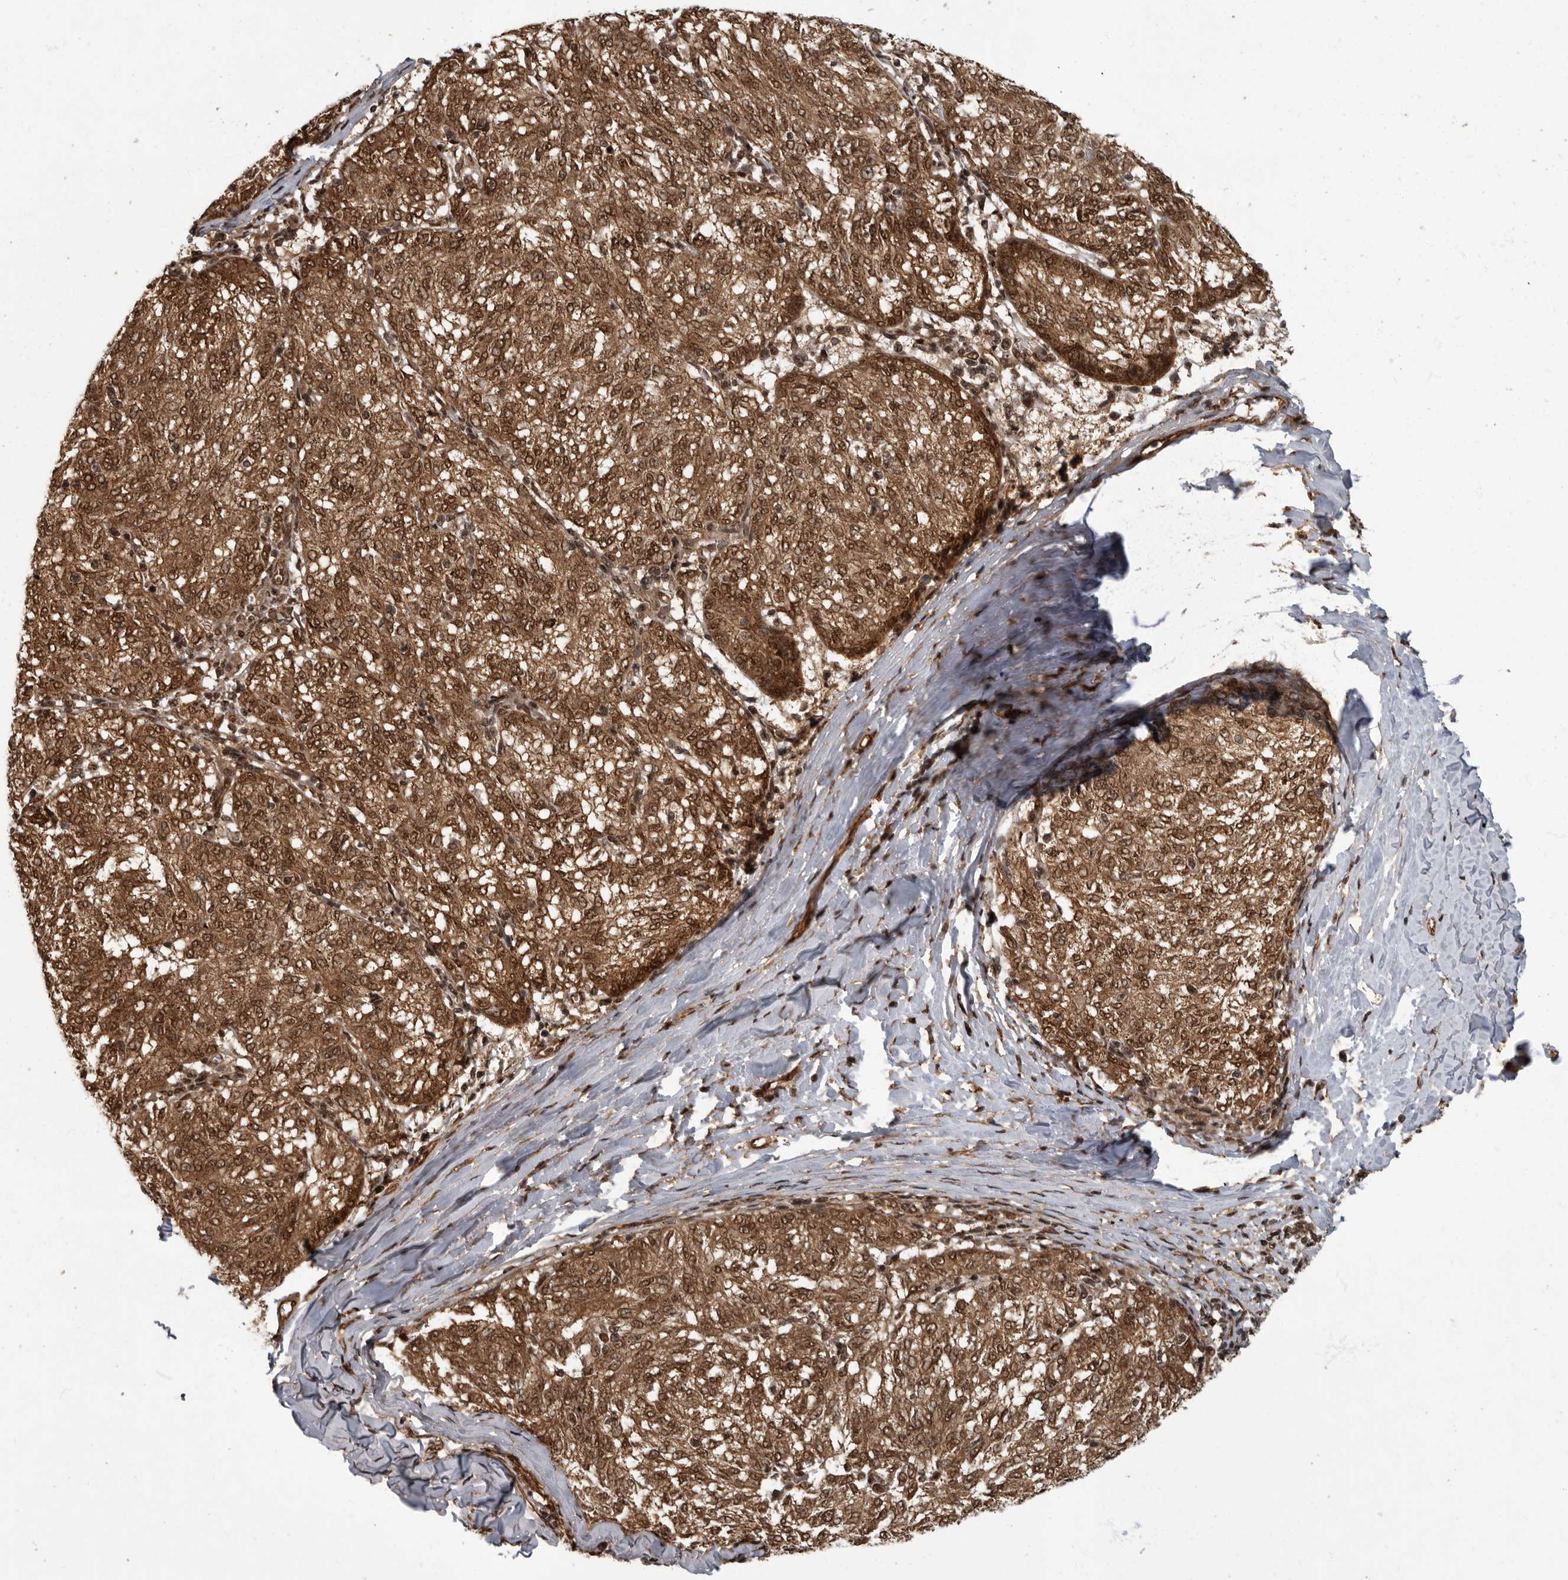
{"staining": {"intensity": "moderate", "quantity": ">75%", "location": "cytoplasmic/membranous,nuclear"}, "tissue": "melanoma", "cell_type": "Tumor cells", "image_type": "cancer", "snomed": [{"axis": "morphology", "description": "Malignant melanoma, NOS"}, {"axis": "topography", "description": "Skin"}], "caption": "Immunohistochemistry (IHC) of malignant melanoma demonstrates medium levels of moderate cytoplasmic/membranous and nuclear staining in about >75% of tumor cells.", "gene": "VPS50", "patient": {"sex": "female", "age": 72}}